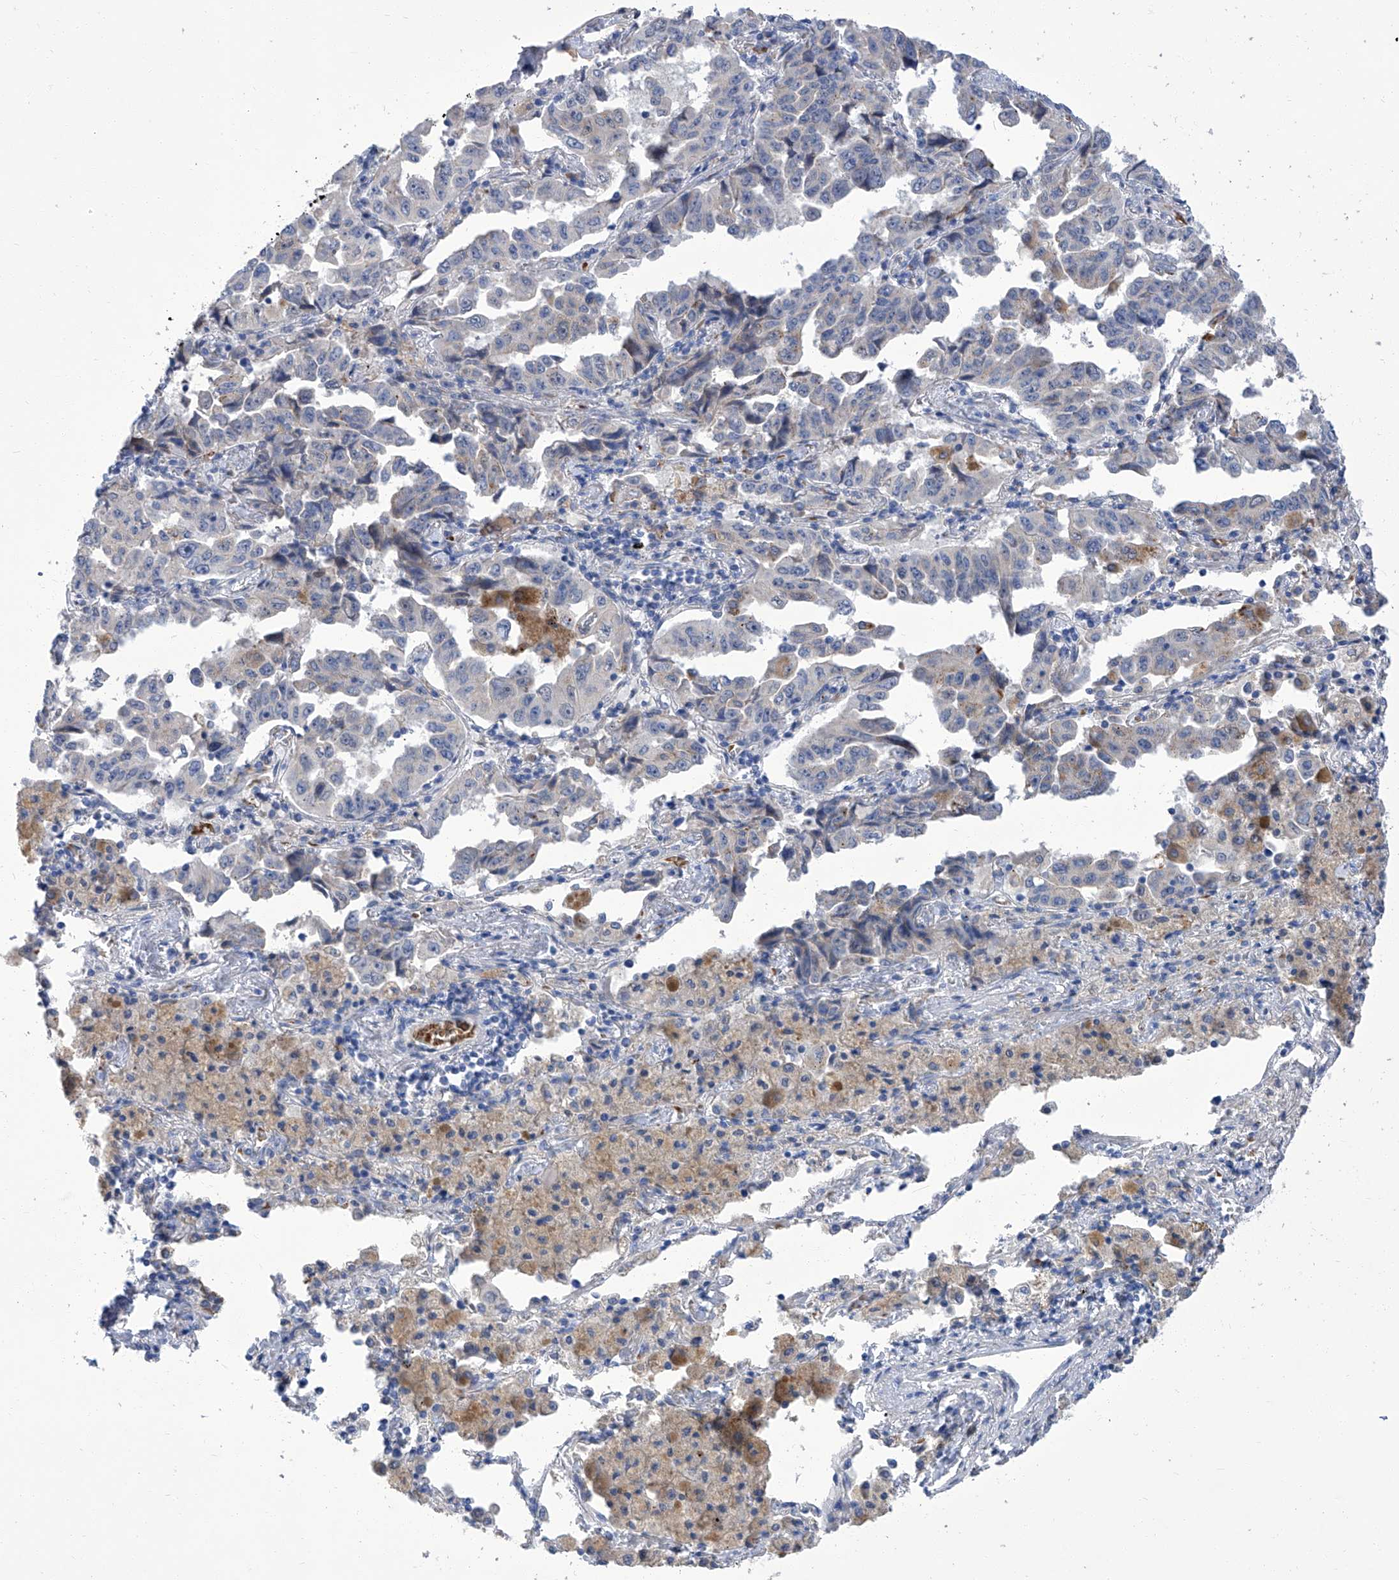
{"staining": {"intensity": "negative", "quantity": "none", "location": "none"}, "tissue": "lung cancer", "cell_type": "Tumor cells", "image_type": "cancer", "snomed": [{"axis": "morphology", "description": "Adenocarcinoma, NOS"}, {"axis": "topography", "description": "Lung"}], "caption": "The IHC image has no significant staining in tumor cells of lung adenocarcinoma tissue.", "gene": "PARD3", "patient": {"sex": "female", "age": 51}}